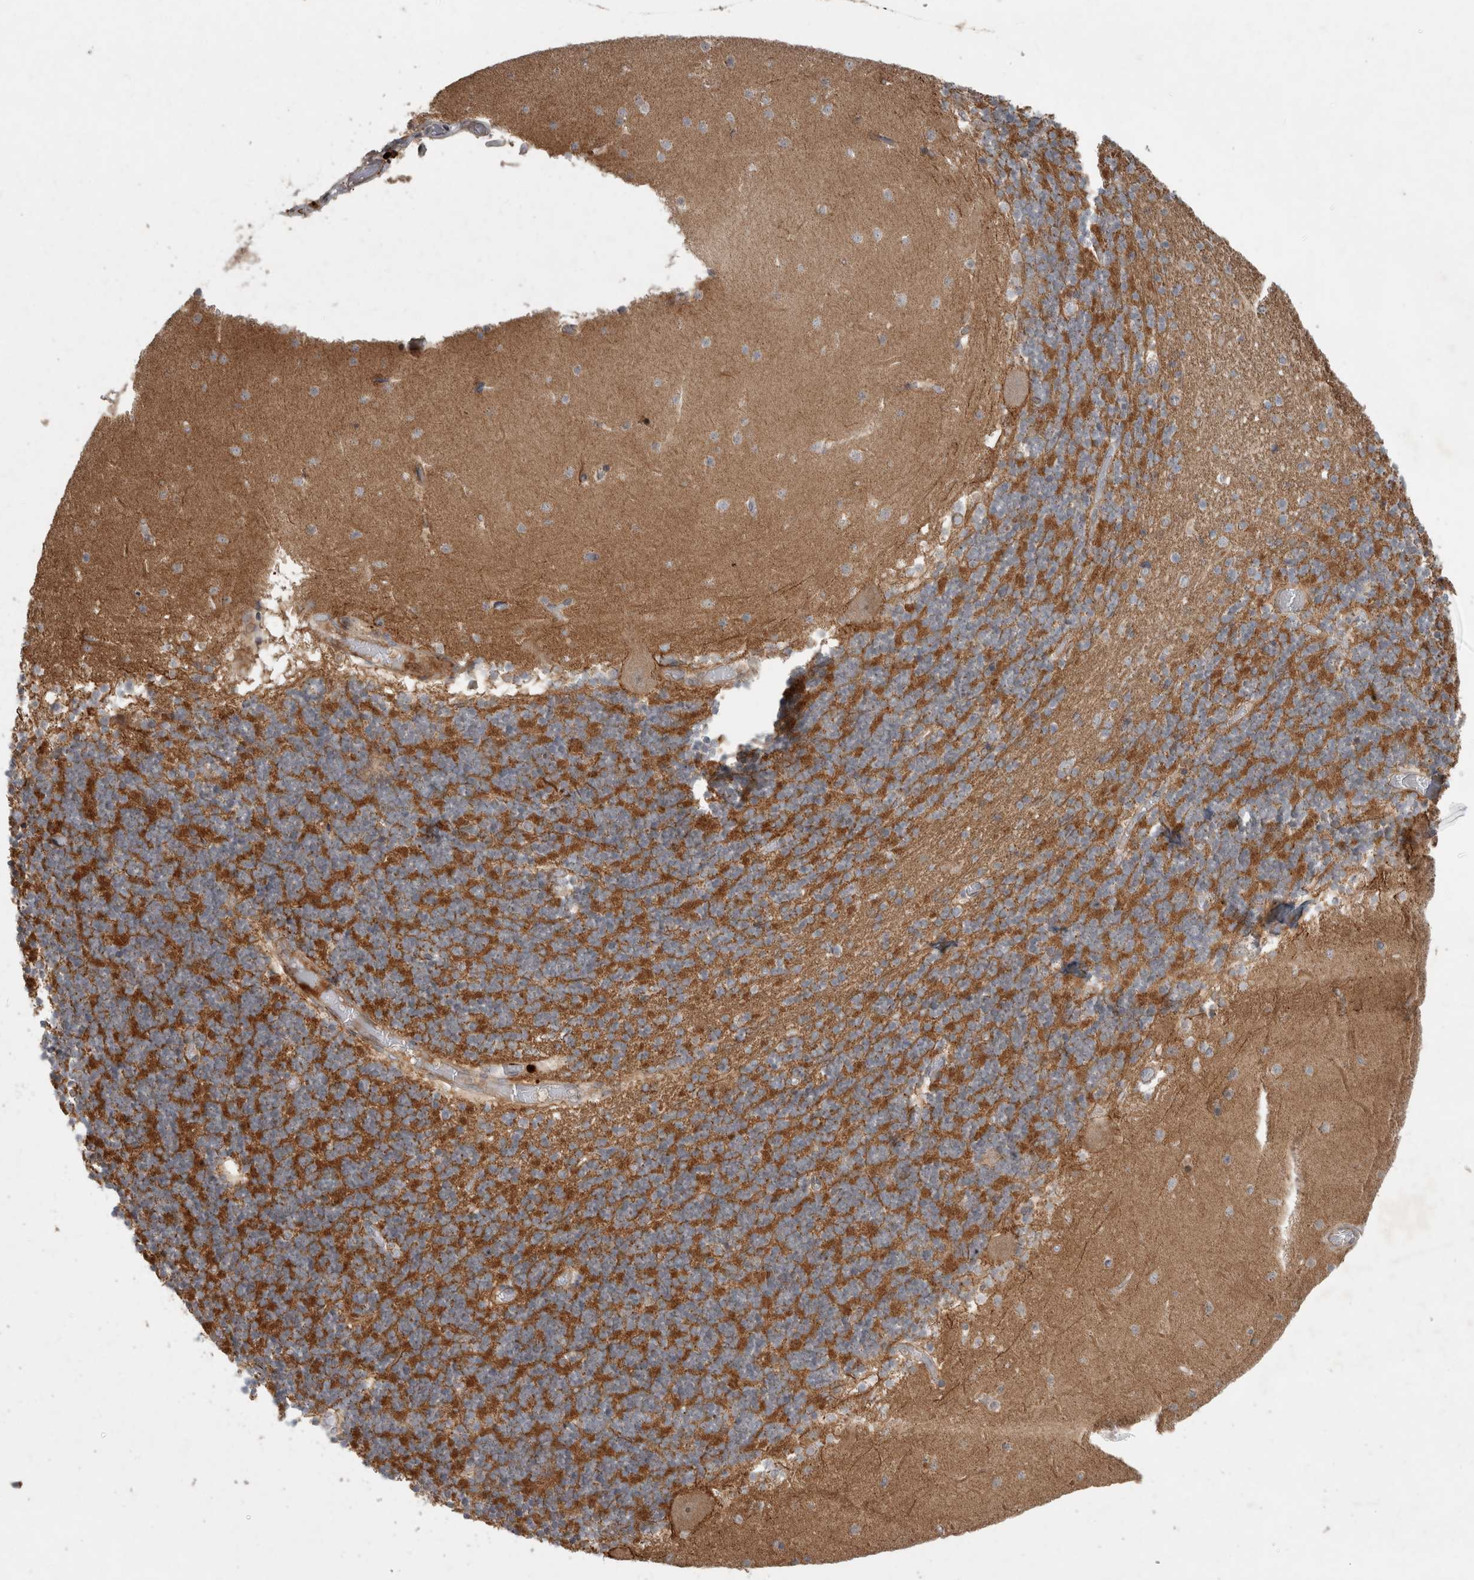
{"staining": {"intensity": "weak", "quantity": ">75%", "location": "cytoplasmic/membranous"}, "tissue": "cerebellum", "cell_type": "Cells in granular layer", "image_type": "normal", "snomed": [{"axis": "morphology", "description": "Normal tissue, NOS"}, {"axis": "topography", "description": "Cerebellum"}], "caption": "Protein staining of normal cerebellum demonstrates weak cytoplasmic/membranous expression in approximately >75% of cells in granular layer.", "gene": "INSRR", "patient": {"sex": "female", "age": 28}}